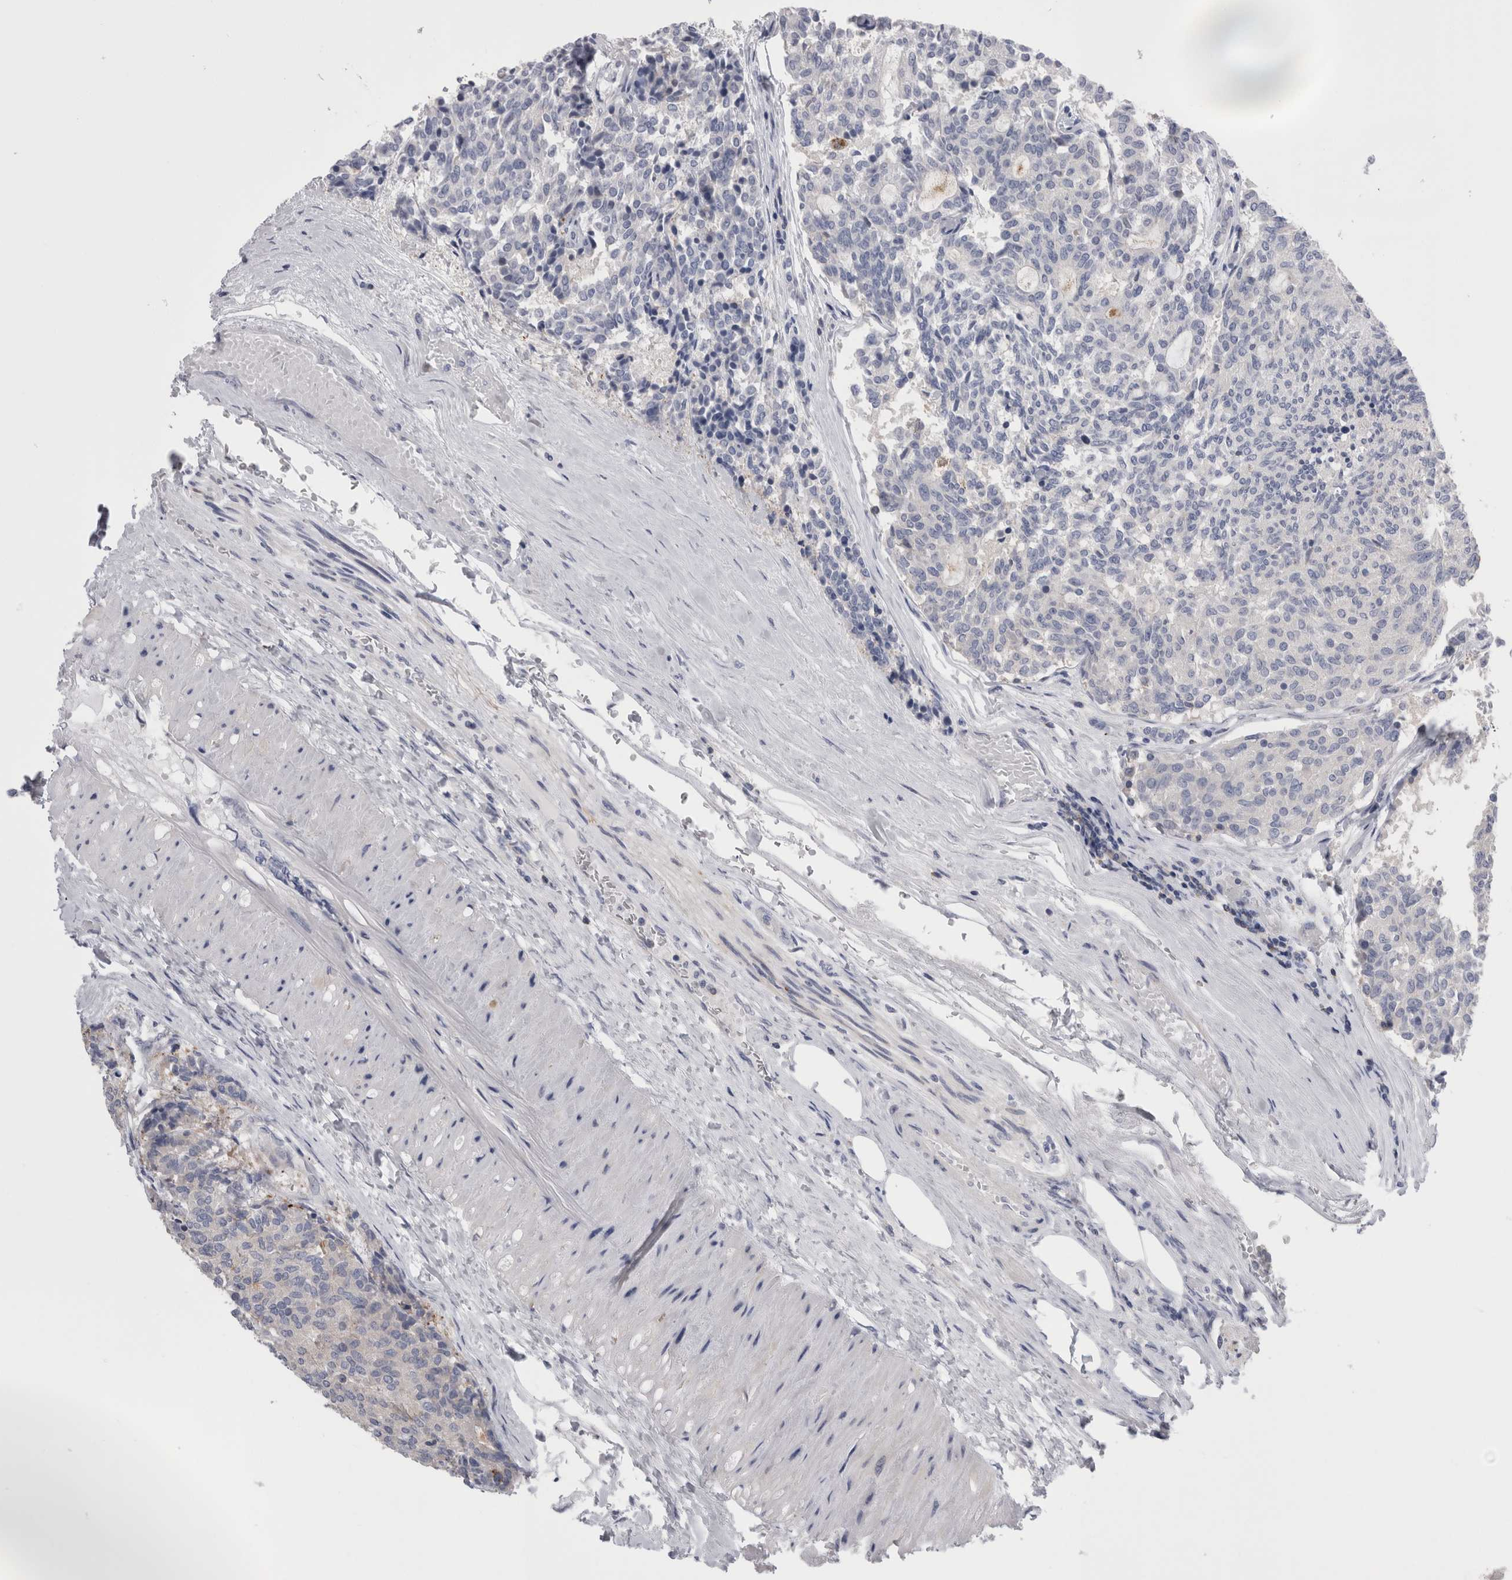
{"staining": {"intensity": "negative", "quantity": "none", "location": "none"}, "tissue": "carcinoid", "cell_type": "Tumor cells", "image_type": "cancer", "snomed": [{"axis": "morphology", "description": "Carcinoid, malignant, NOS"}, {"axis": "topography", "description": "Pancreas"}], "caption": "Tumor cells show no significant protein positivity in carcinoid.", "gene": "DCTN6", "patient": {"sex": "female", "age": 54}}